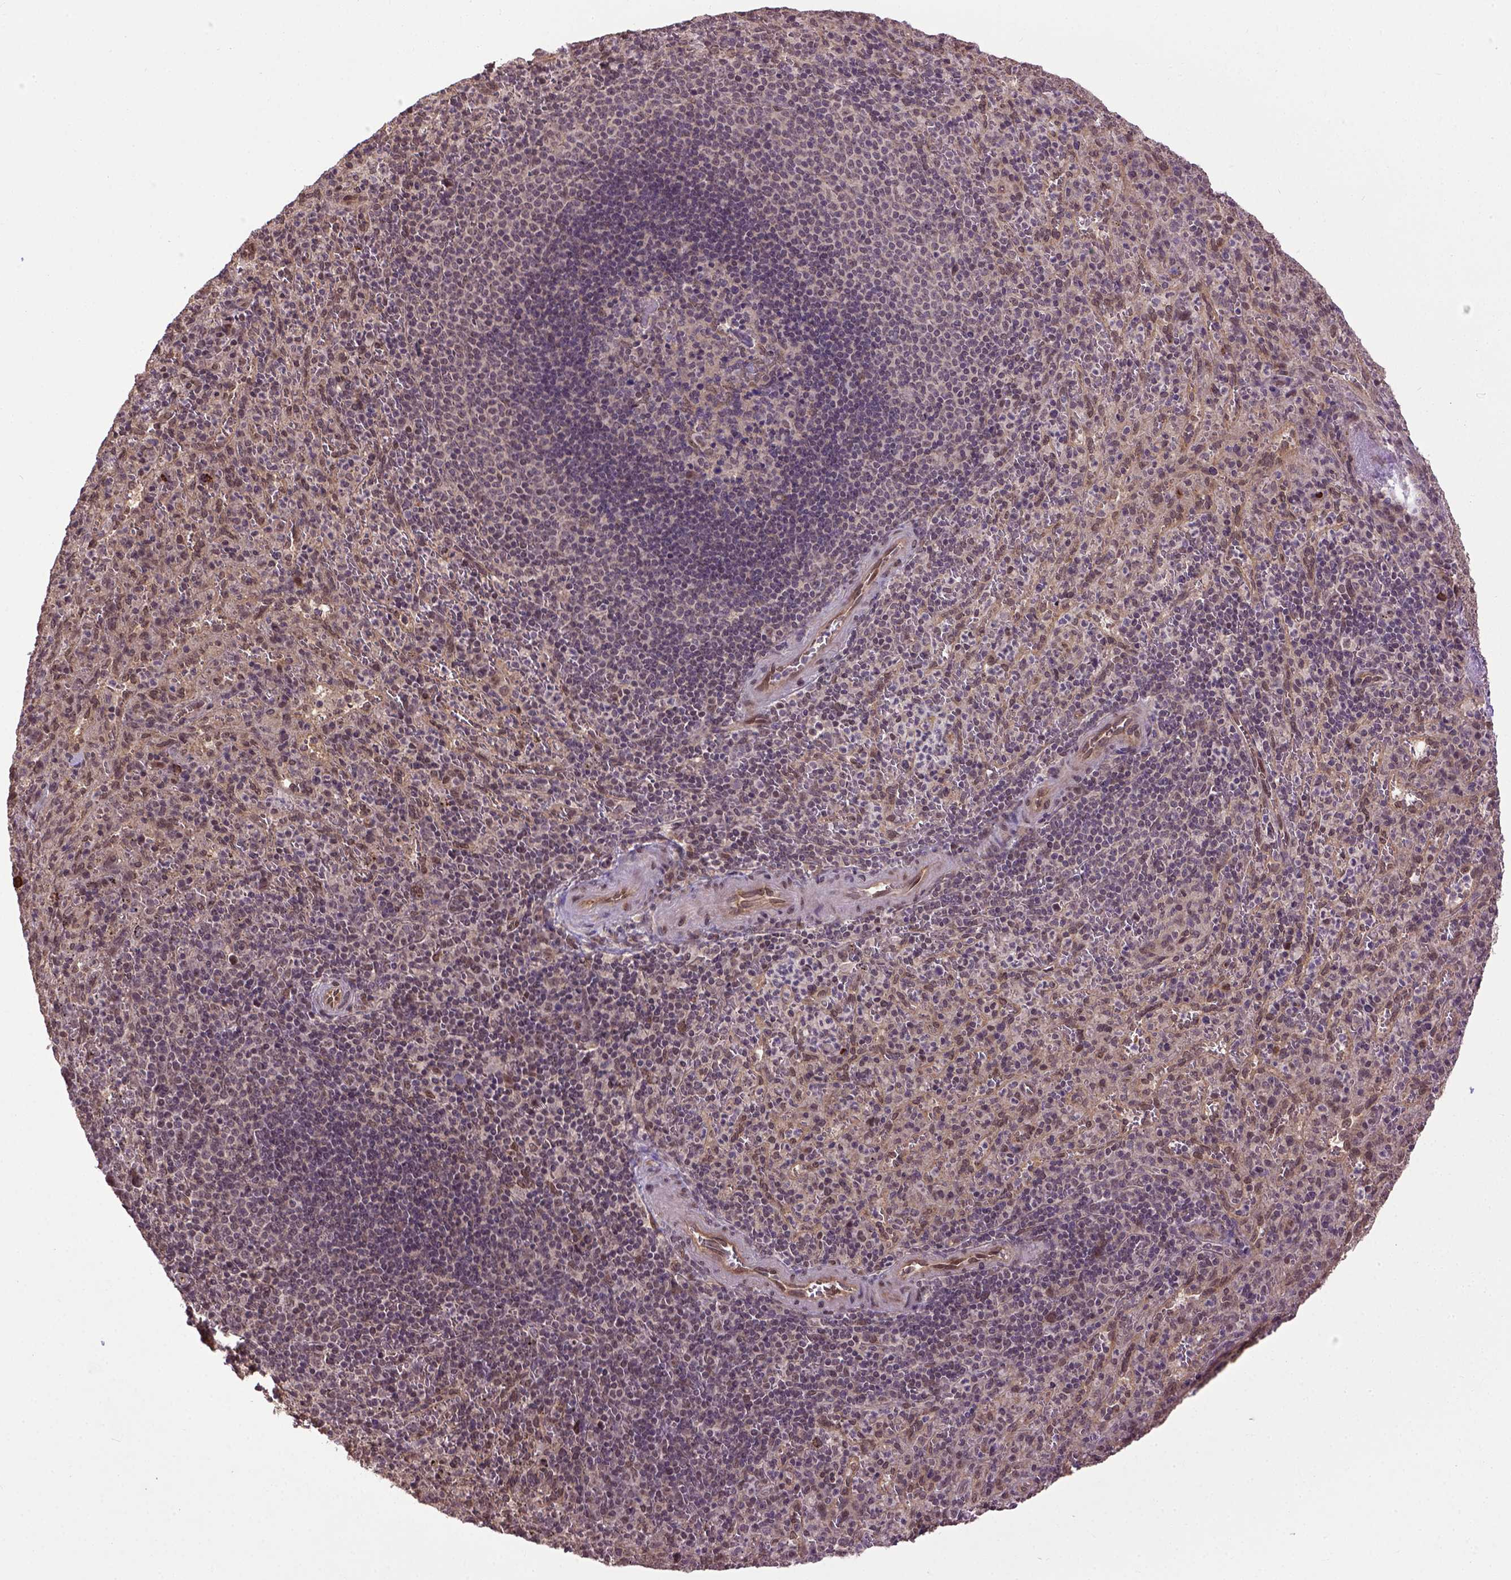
{"staining": {"intensity": "moderate", "quantity": "<25%", "location": "nuclear"}, "tissue": "spleen", "cell_type": "Cells in red pulp", "image_type": "normal", "snomed": [{"axis": "morphology", "description": "Normal tissue, NOS"}, {"axis": "topography", "description": "Spleen"}], "caption": "Normal spleen exhibits moderate nuclear staining in approximately <25% of cells in red pulp, visualized by immunohistochemistry.", "gene": "UBA3", "patient": {"sex": "male", "age": 57}}